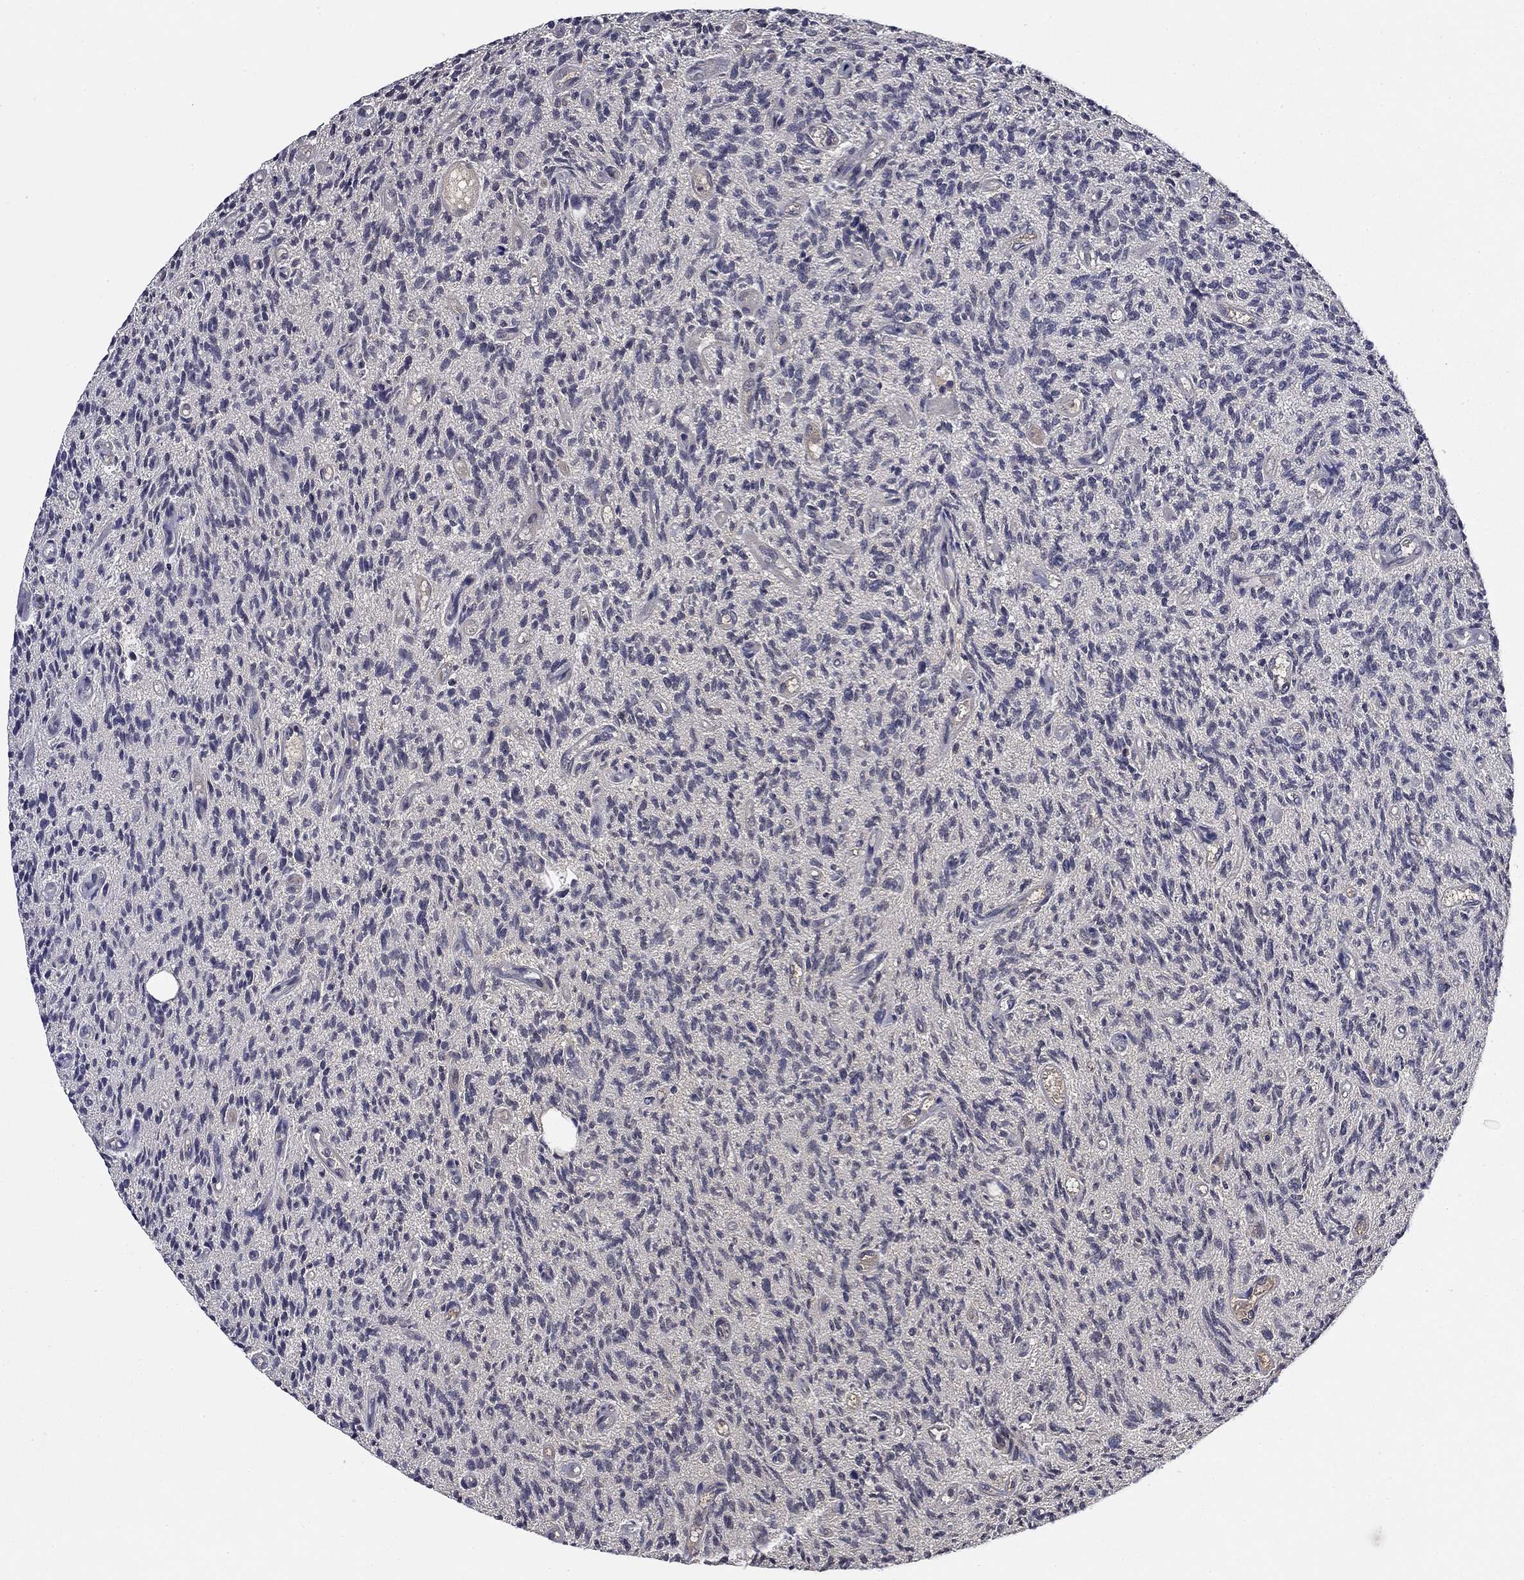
{"staining": {"intensity": "negative", "quantity": "none", "location": "none"}, "tissue": "glioma", "cell_type": "Tumor cells", "image_type": "cancer", "snomed": [{"axis": "morphology", "description": "Glioma, malignant, High grade"}, {"axis": "topography", "description": "Brain"}], "caption": "Immunohistochemical staining of glioma exhibits no significant positivity in tumor cells.", "gene": "DDTL", "patient": {"sex": "male", "age": 64}}